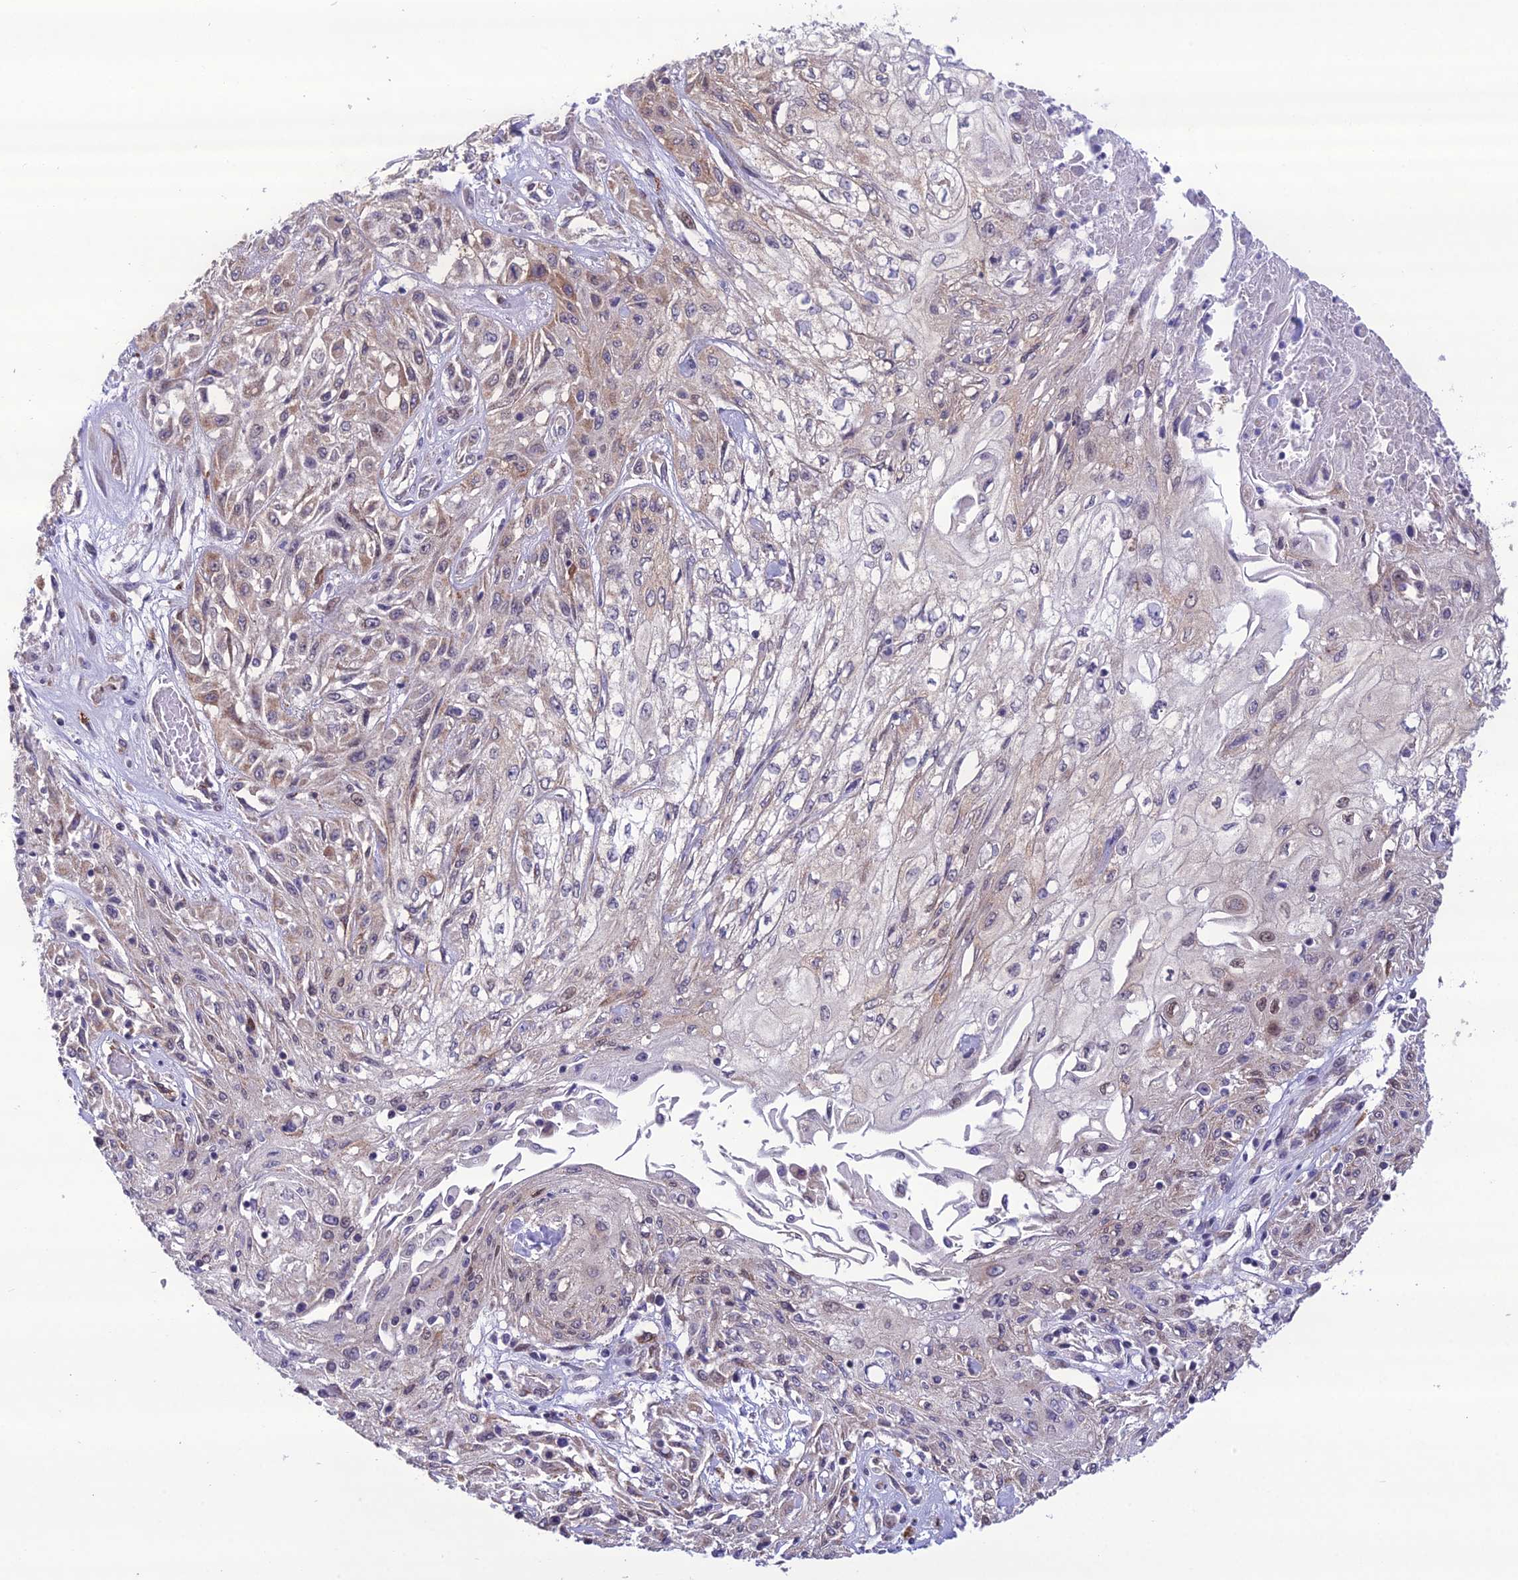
{"staining": {"intensity": "moderate", "quantity": "25%-75%", "location": "cytoplasmic/membranous"}, "tissue": "skin cancer", "cell_type": "Tumor cells", "image_type": "cancer", "snomed": [{"axis": "morphology", "description": "Squamous cell carcinoma, NOS"}, {"axis": "morphology", "description": "Squamous cell carcinoma, metastatic, NOS"}, {"axis": "topography", "description": "Skin"}, {"axis": "topography", "description": "Lymph node"}], "caption": "This photomicrograph displays immunohistochemistry (IHC) staining of human squamous cell carcinoma (skin), with medium moderate cytoplasmic/membranous expression in about 25%-75% of tumor cells.", "gene": "NODAL", "patient": {"sex": "male", "age": 75}}